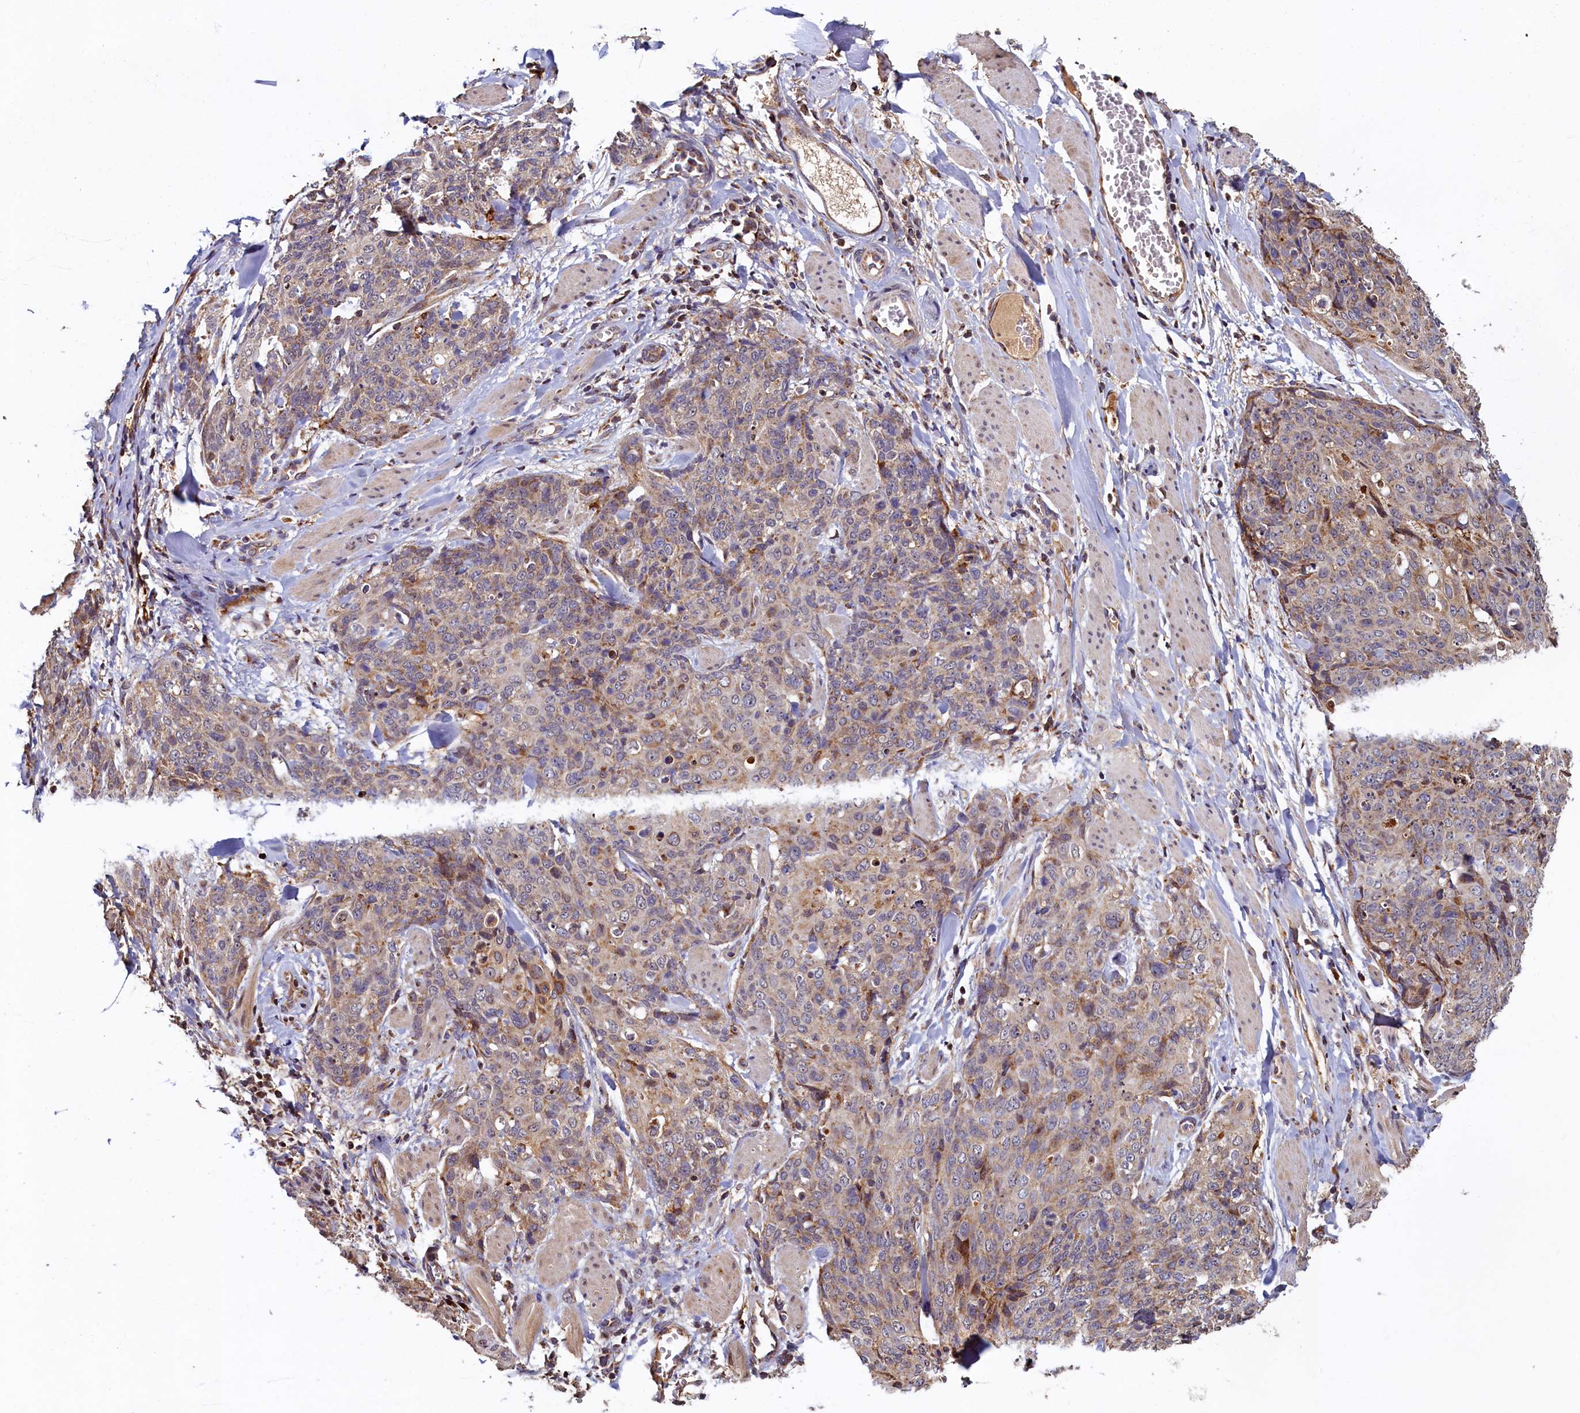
{"staining": {"intensity": "weak", "quantity": "25%-75%", "location": "cytoplasmic/membranous"}, "tissue": "skin cancer", "cell_type": "Tumor cells", "image_type": "cancer", "snomed": [{"axis": "morphology", "description": "Squamous cell carcinoma, NOS"}, {"axis": "topography", "description": "Skin"}, {"axis": "topography", "description": "Vulva"}], "caption": "Immunohistochemistry (IHC) (DAB (3,3'-diaminobenzidine)) staining of skin cancer (squamous cell carcinoma) demonstrates weak cytoplasmic/membranous protein expression in about 25%-75% of tumor cells.", "gene": "NCKAP5L", "patient": {"sex": "female", "age": 85}}